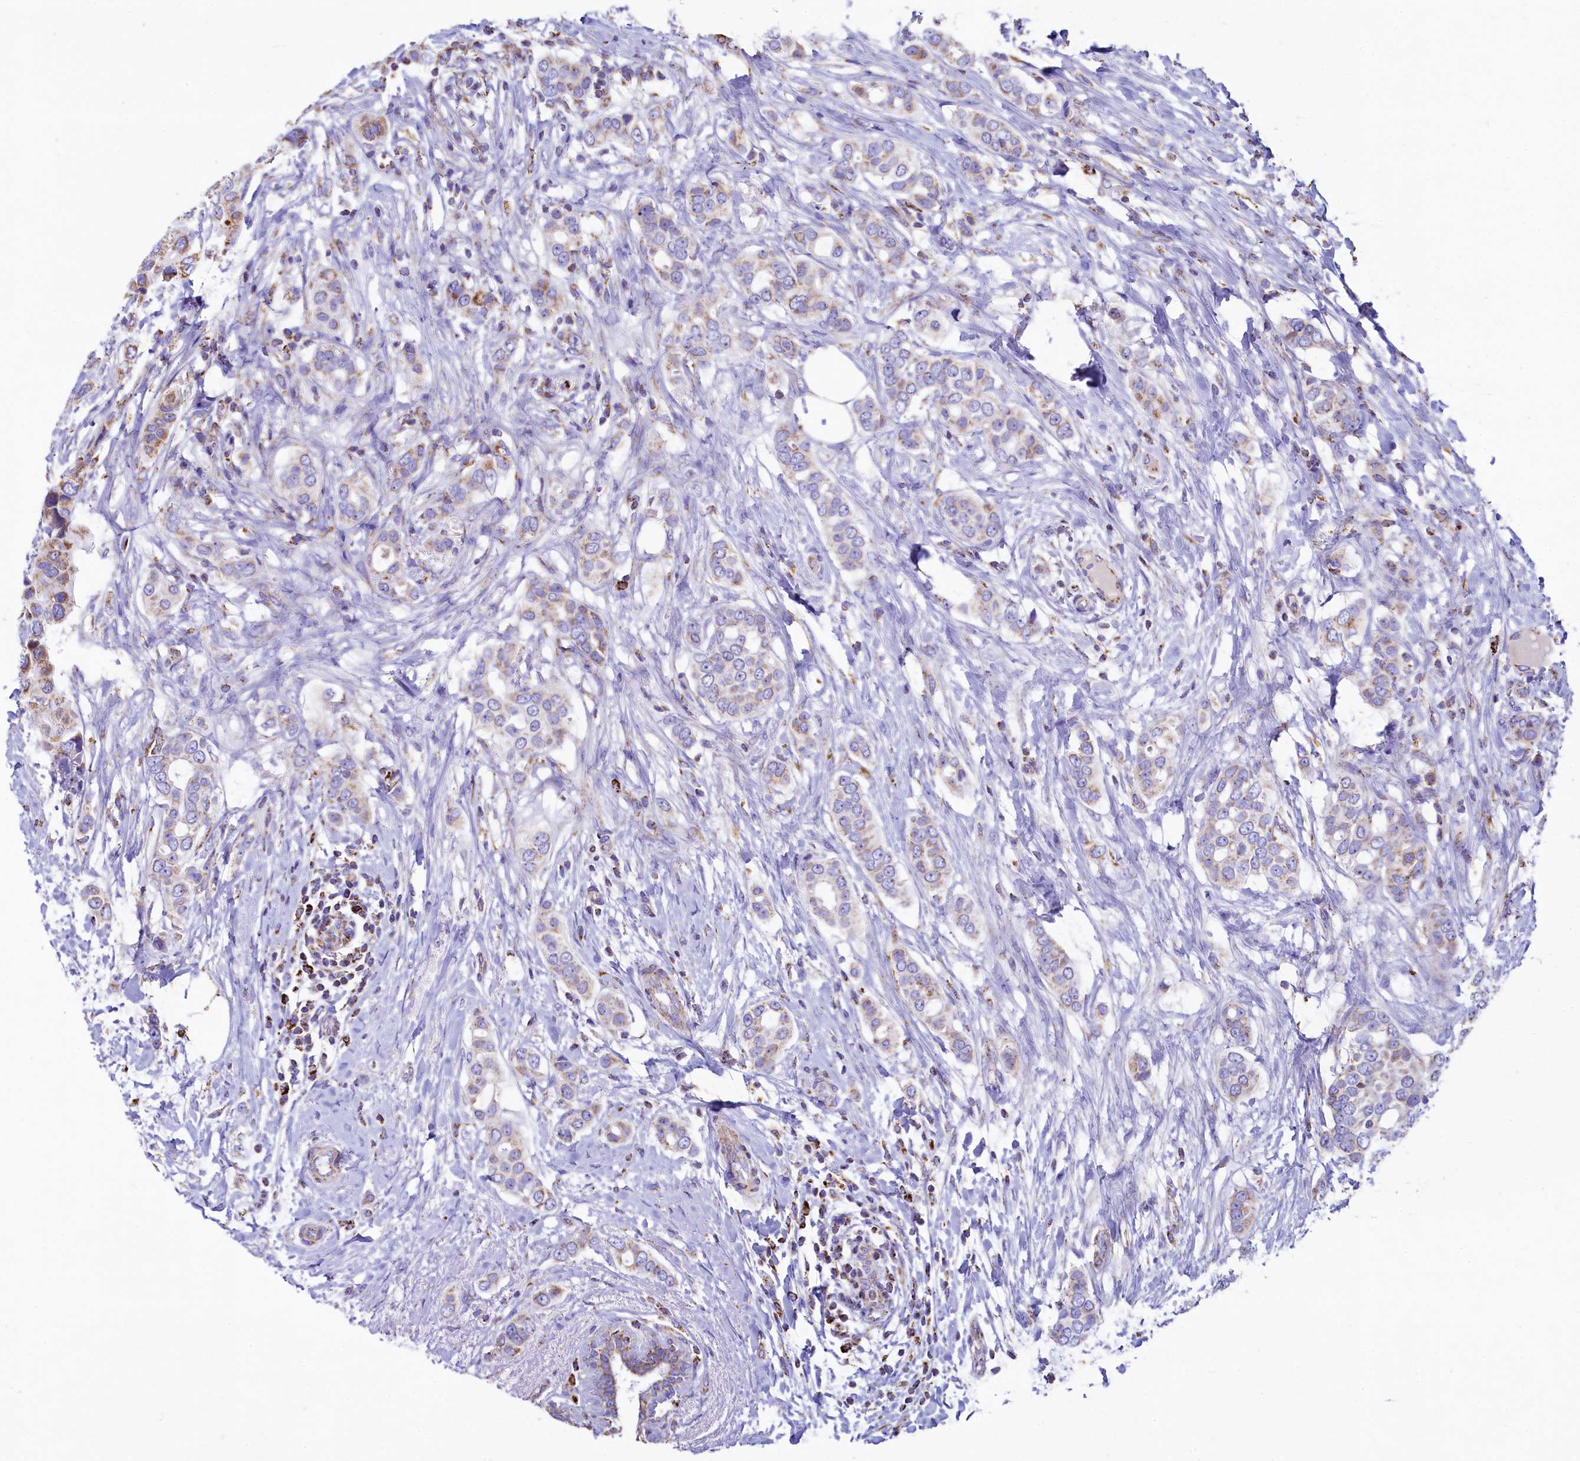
{"staining": {"intensity": "moderate", "quantity": "25%-75%", "location": "cytoplasmic/membranous"}, "tissue": "breast cancer", "cell_type": "Tumor cells", "image_type": "cancer", "snomed": [{"axis": "morphology", "description": "Lobular carcinoma"}, {"axis": "topography", "description": "Breast"}], "caption": "Immunohistochemistry (DAB (3,3'-diaminobenzidine)) staining of breast cancer (lobular carcinoma) exhibits moderate cytoplasmic/membranous protein expression in about 25%-75% of tumor cells.", "gene": "IDH3A", "patient": {"sex": "female", "age": 51}}